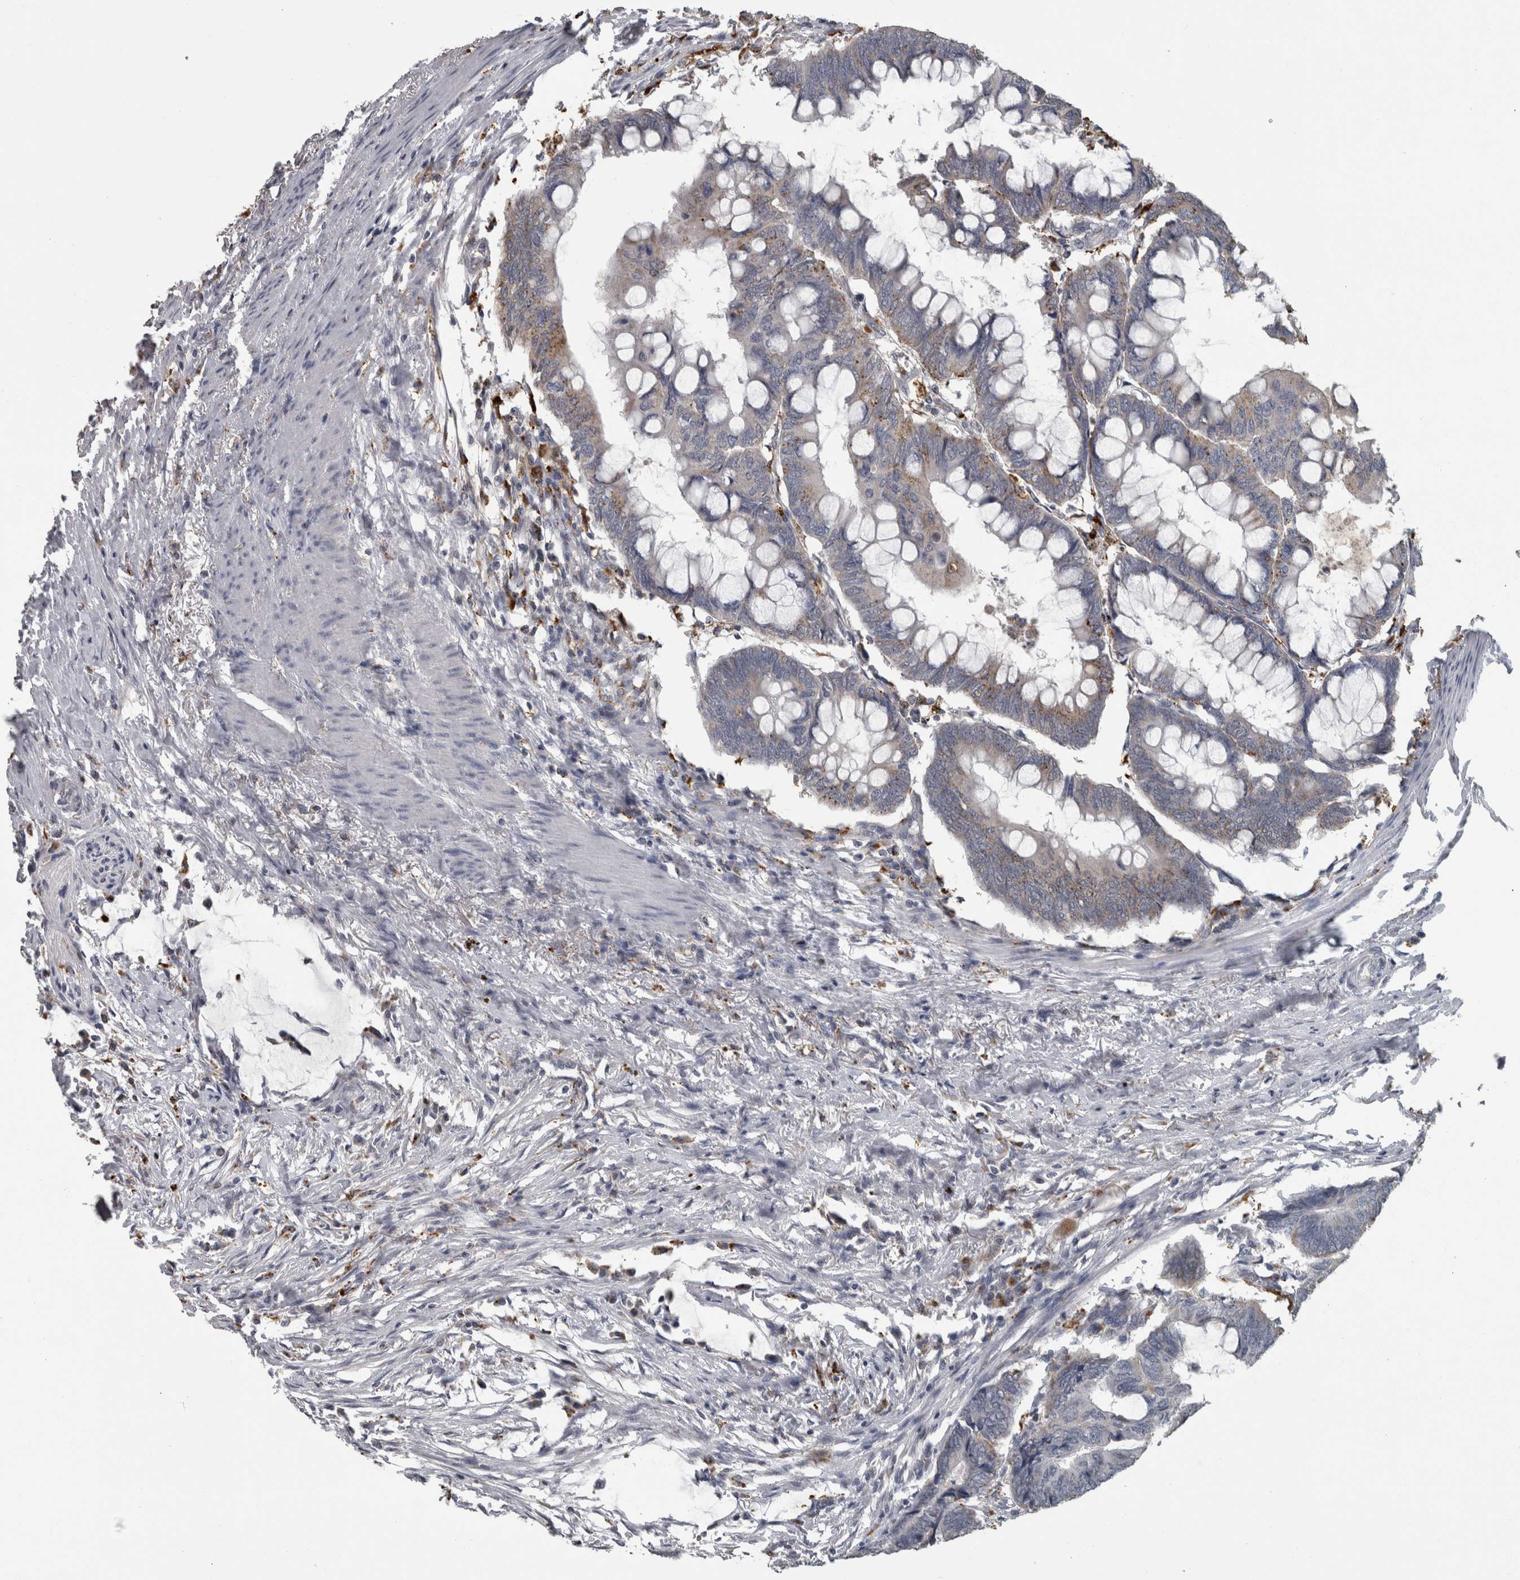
{"staining": {"intensity": "weak", "quantity": "<25%", "location": "cytoplasmic/membranous"}, "tissue": "colorectal cancer", "cell_type": "Tumor cells", "image_type": "cancer", "snomed": [{"axis": "morphology", "description": "Normal tissue, NOS"}, {"axis": "morphology", "description": "Adenocarcinoma, NOS"}, {"axis": "topography", "description": "Rectum"}, {"axis": "topography", "description": "Peripheral nerve tissue"}], "caption": "An immunohistochemistry (IHC) histopathology image of adenocarcinoma (colorectal) is shown. There is no staining in tumor cells of adenocarcinoma (colorectal).", "gene": "NAAA", "patient": {"sex": "male", "age": 92}}